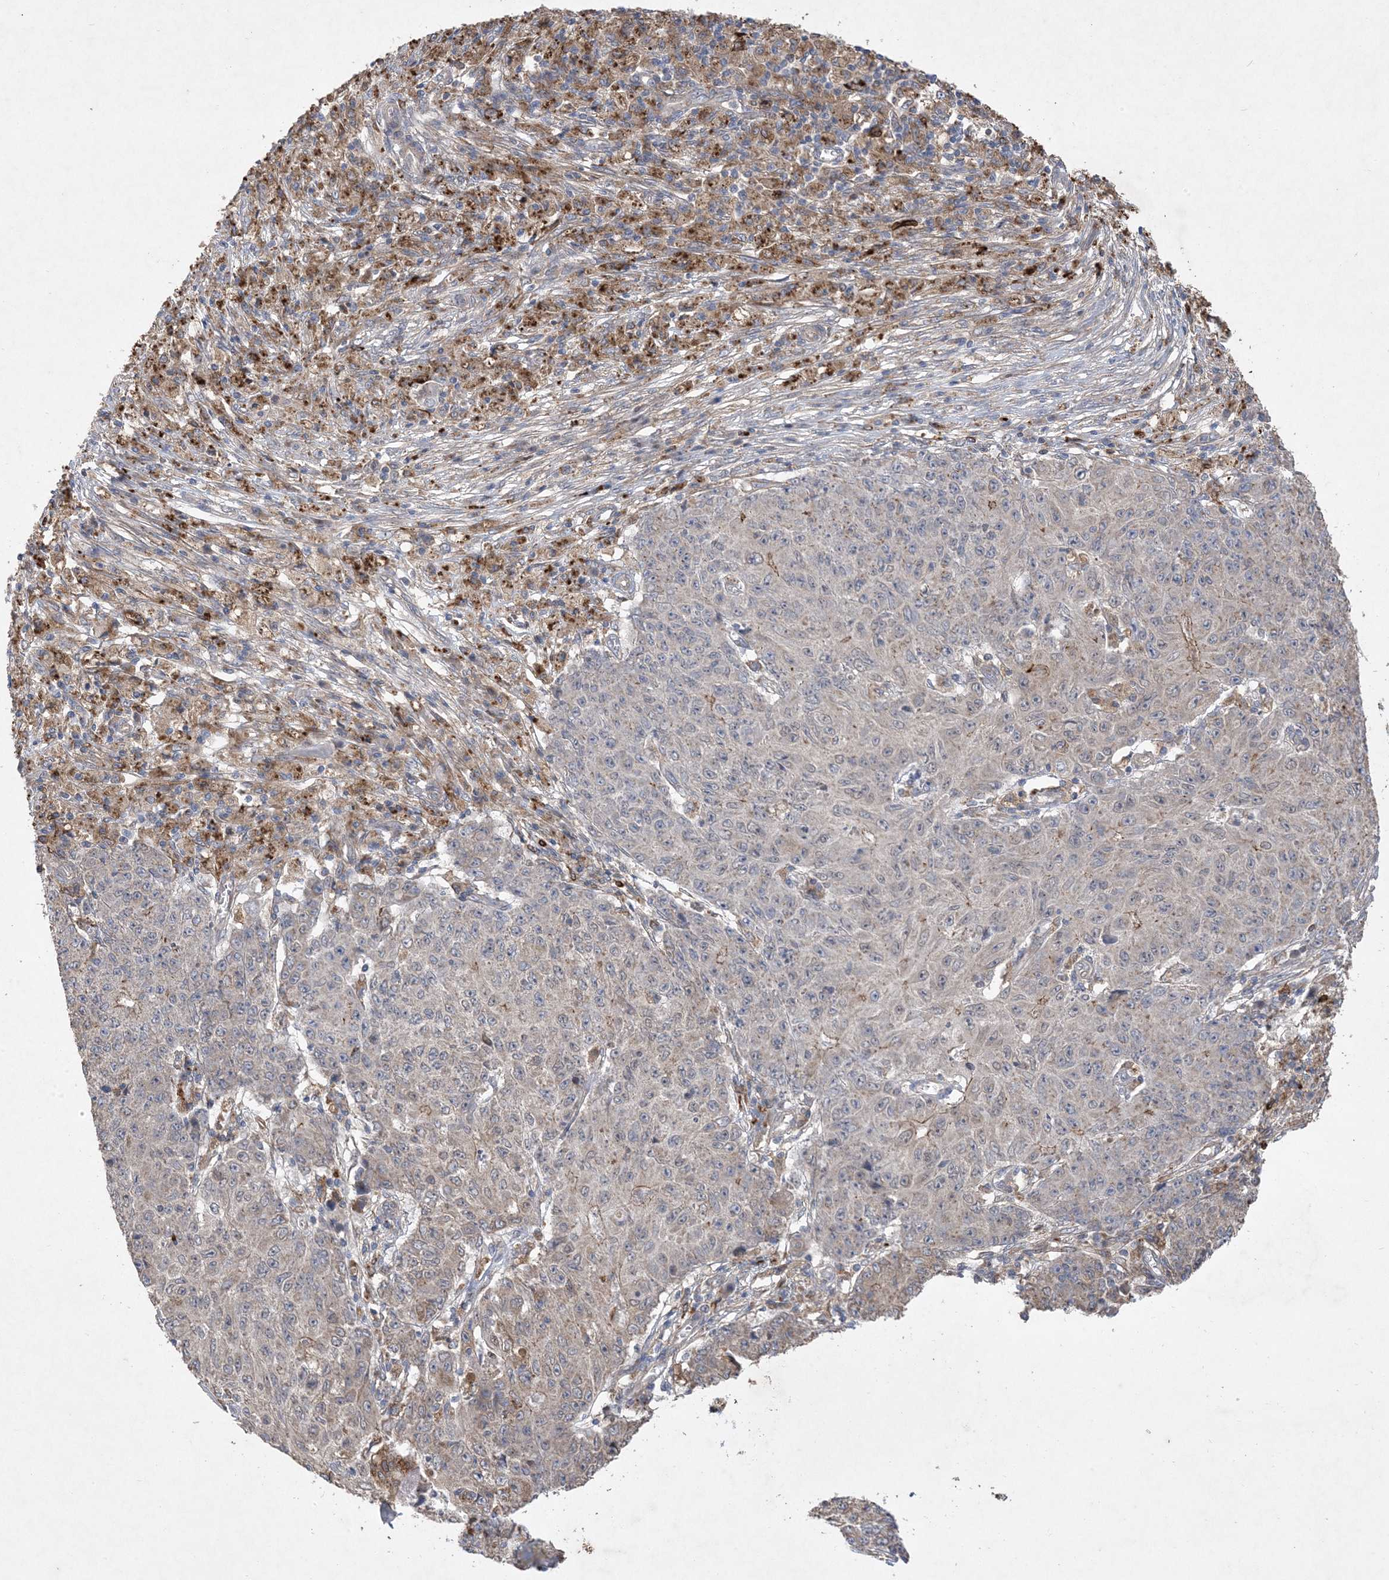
{"staining": {"intensity": "moderate", "quantity": "25%-75%", "location": "cytoplasmic/membranous"}, "tissue": "ovarian cancer", "cell_type": "Tumor cells", "image_type": "cancer", "snomed": [{"axis": "morphology", "description": "Carcinoma, endometroid"}, {"axis": "topography", "description": "Ovary"}], "caption": "Moderate cytoplasmic/membranous positivity is present in about 25%-75% of tumor cells in endometroid carcinoma (ovarian).", "gene": "MASP2", "patient": {"sex": "female", "age": 42}}